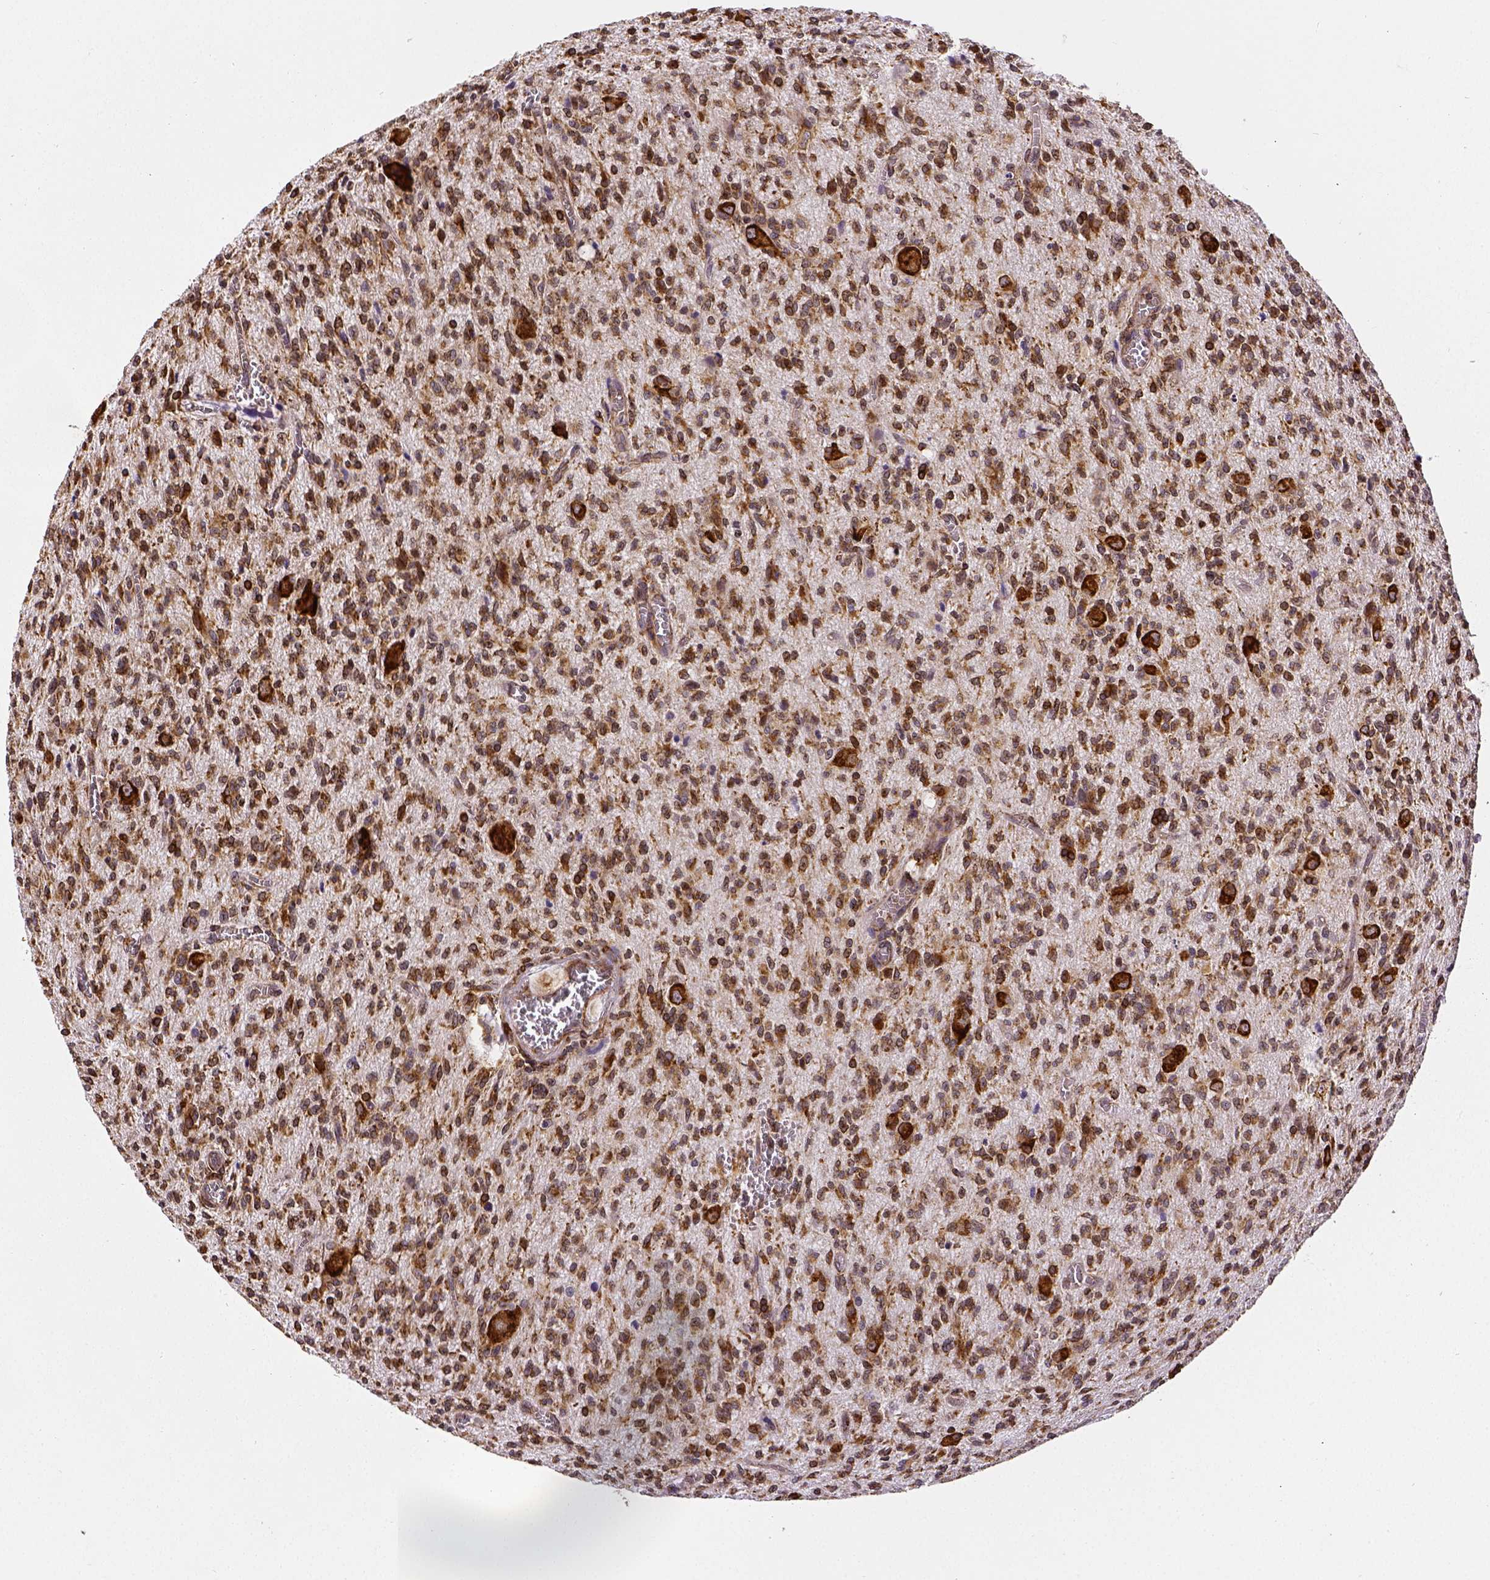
{"staining": {"intensity": "strong", "quantity": ">75%", "location": "cytoplasmic/membranous"}, "tissue": "glioma", "cell_type": "Tumor cells", "image_type": "cancer", "snomed": [{"axis": "morphology", "description": "Glioma, malignant, Low grade"}, {"axis": "topography", "description": "Brain"}], "caption": "Strong cytoplasmic/membranous expression is present in approximately >75% of tumor cells in malignant glioma (low-grade). (IHC, brightfield microscopy, high magnification).", "gene": "MTDH", "patient": {"sex": "male", "age": 64}}